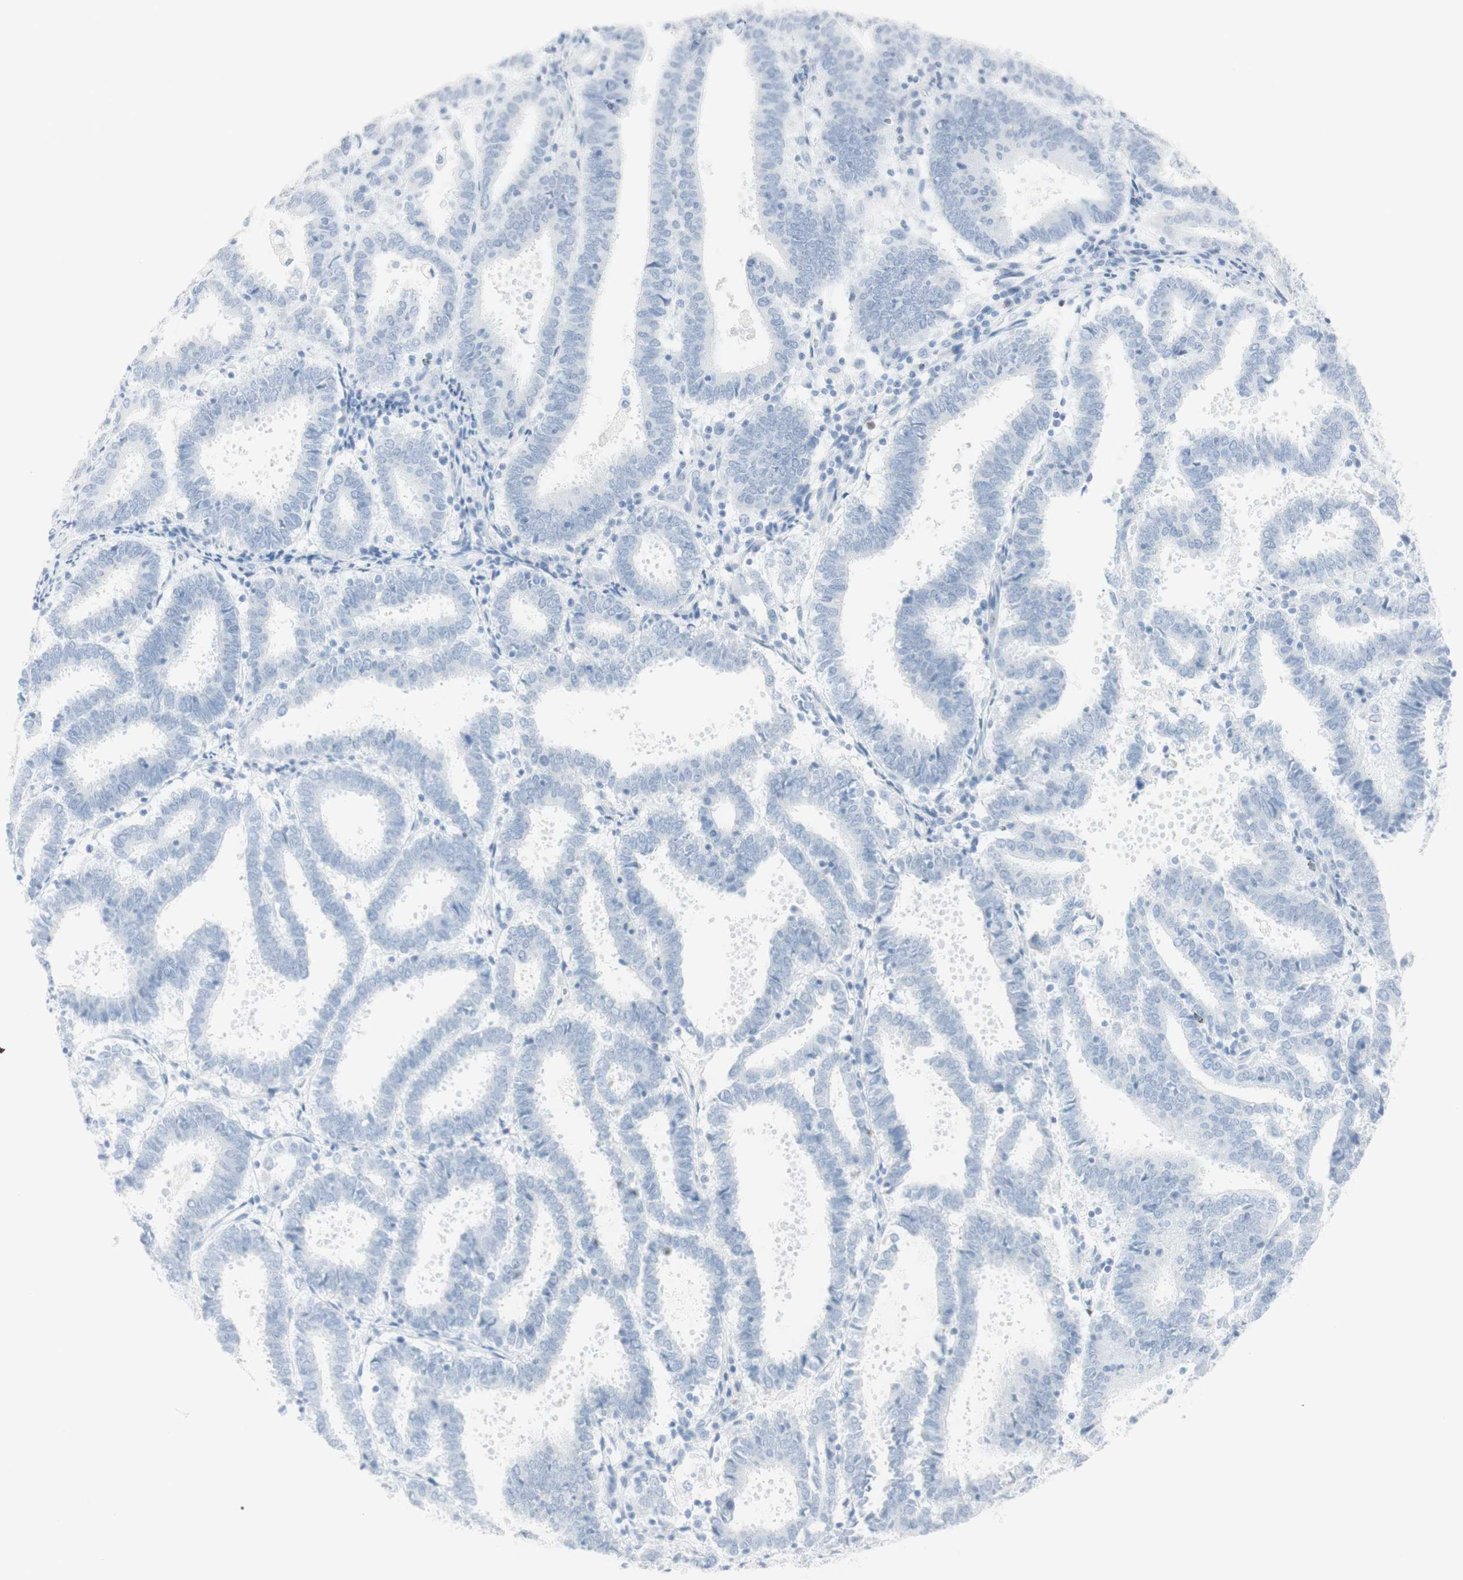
{"staining": {"intensity": "negative", "quantity": "none", "location": "none"}, "tissue": "endometrial cancer", "cell_type": "Tumor cells", "image_type": "cancer", "snomed": [{"axis": "morphology", "description": "Adenocarcinoma, NOS"}, {"axis": "topography", "description": "Uterus"}], "caption": "Tumor cells are negative for brown protein staining in adenocarcinoma (endometrial). (DAB IHC, high magnification).", "gene": "NAPSA", "patient": {"sex": "female", "age": 83}}